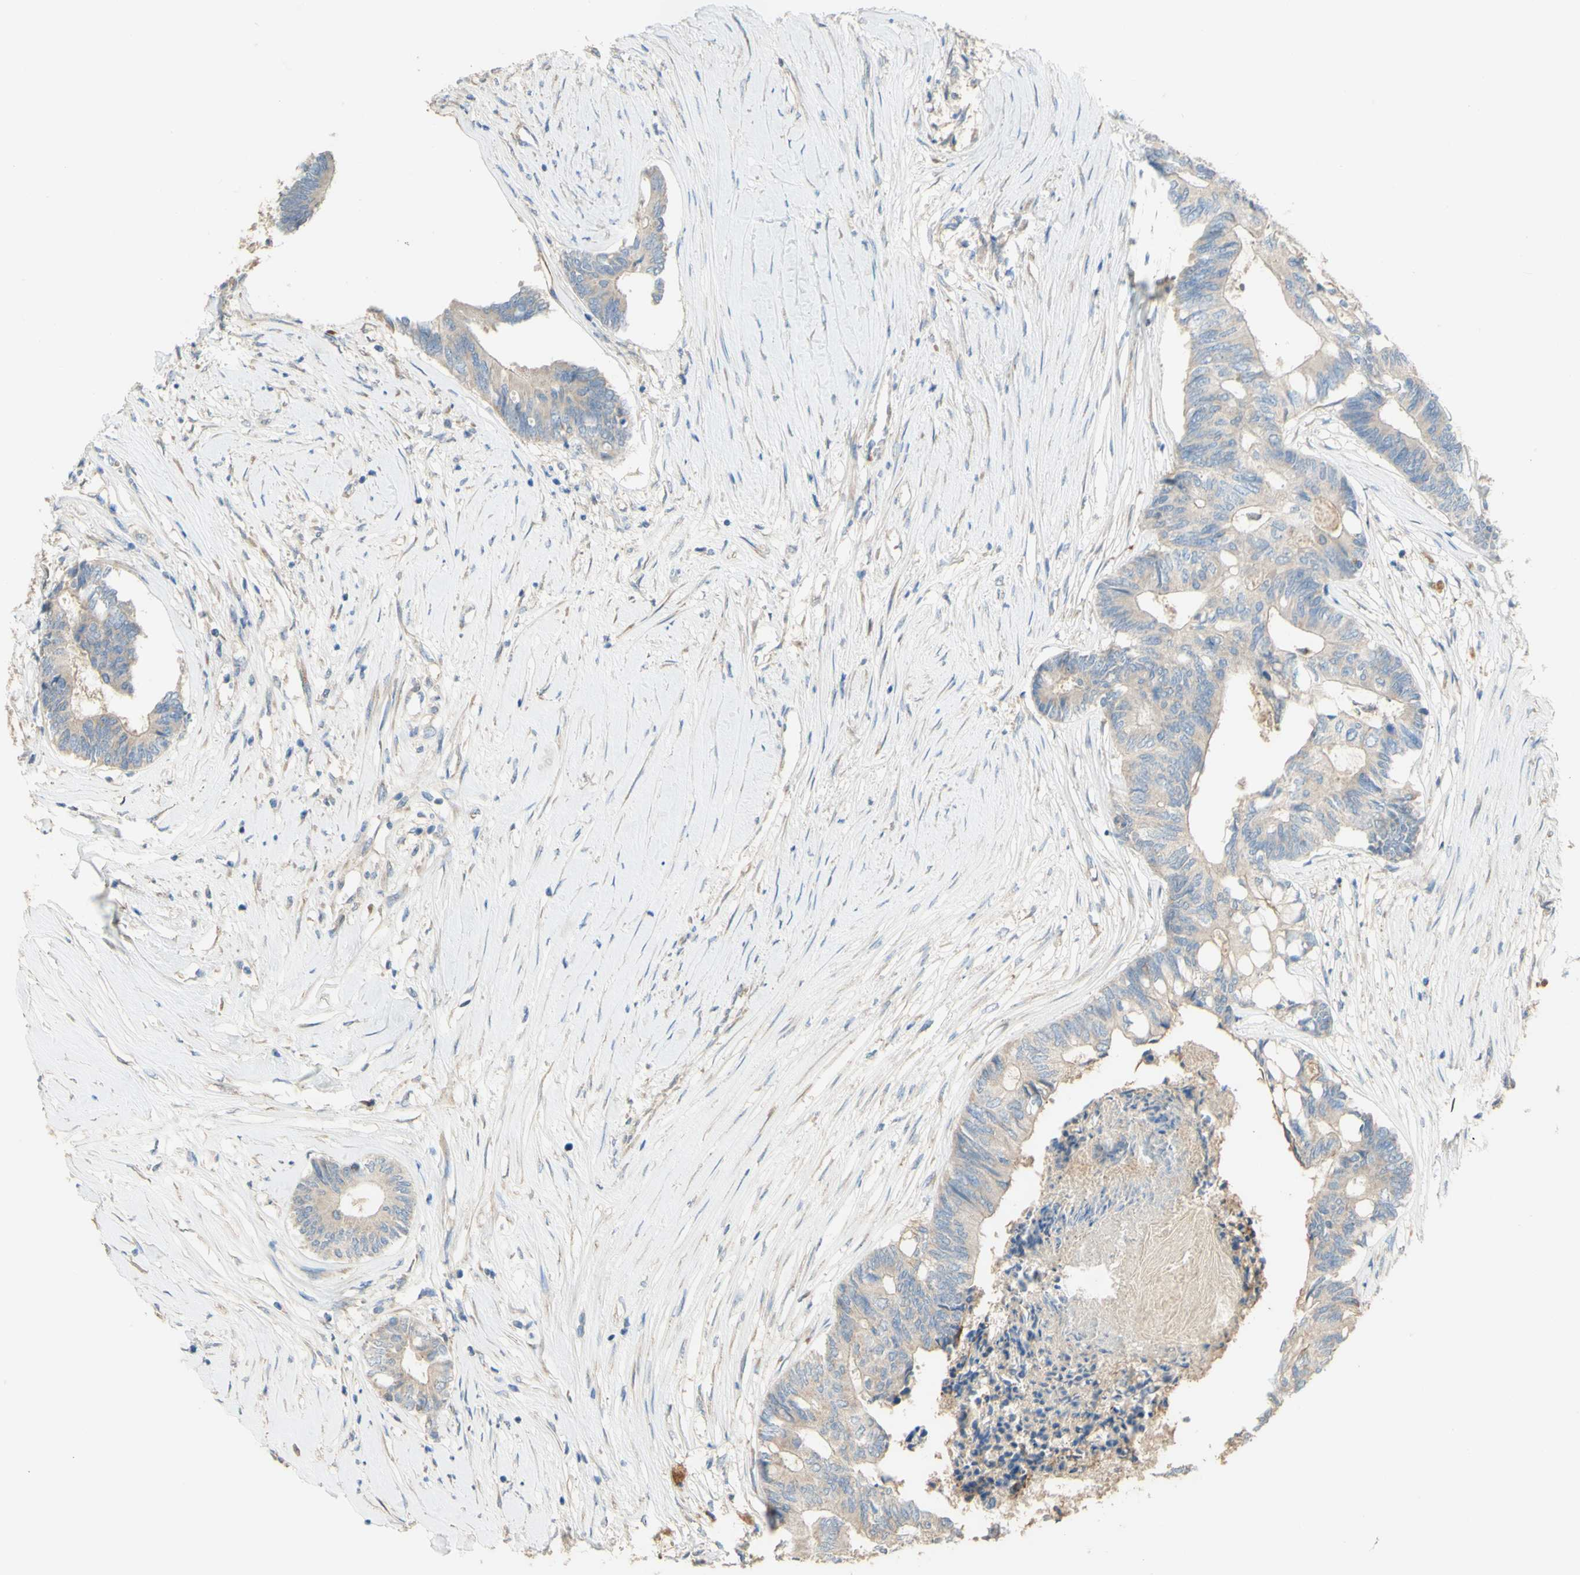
{"staining": {"intensity": "weak", "quantity": "25%-75%", "location": "cytoplasmic/membranous"}, "tissue": "colorectal cancer", "cell_type": "Tumor cells", "image_type": "cancer", "snomed": [{"axis": "morphology", "description": "Adenocarcinoma, NOS"}, {"axis": "topography", "description": "Rectum"}], "caption": "Immunohistochemistry histopathology image of neoplastic tissue: human adenocarcinoma (colorectal) stained using immunohistochemistry exhibits low levels of weak protein expression localized specifically in the cytoplasmic/membranous of tumor cells, appearing as a cytoplasmic/membranous brown color.", "gene": "DKK3", "patient": {"sex": "male", "age": 63}}